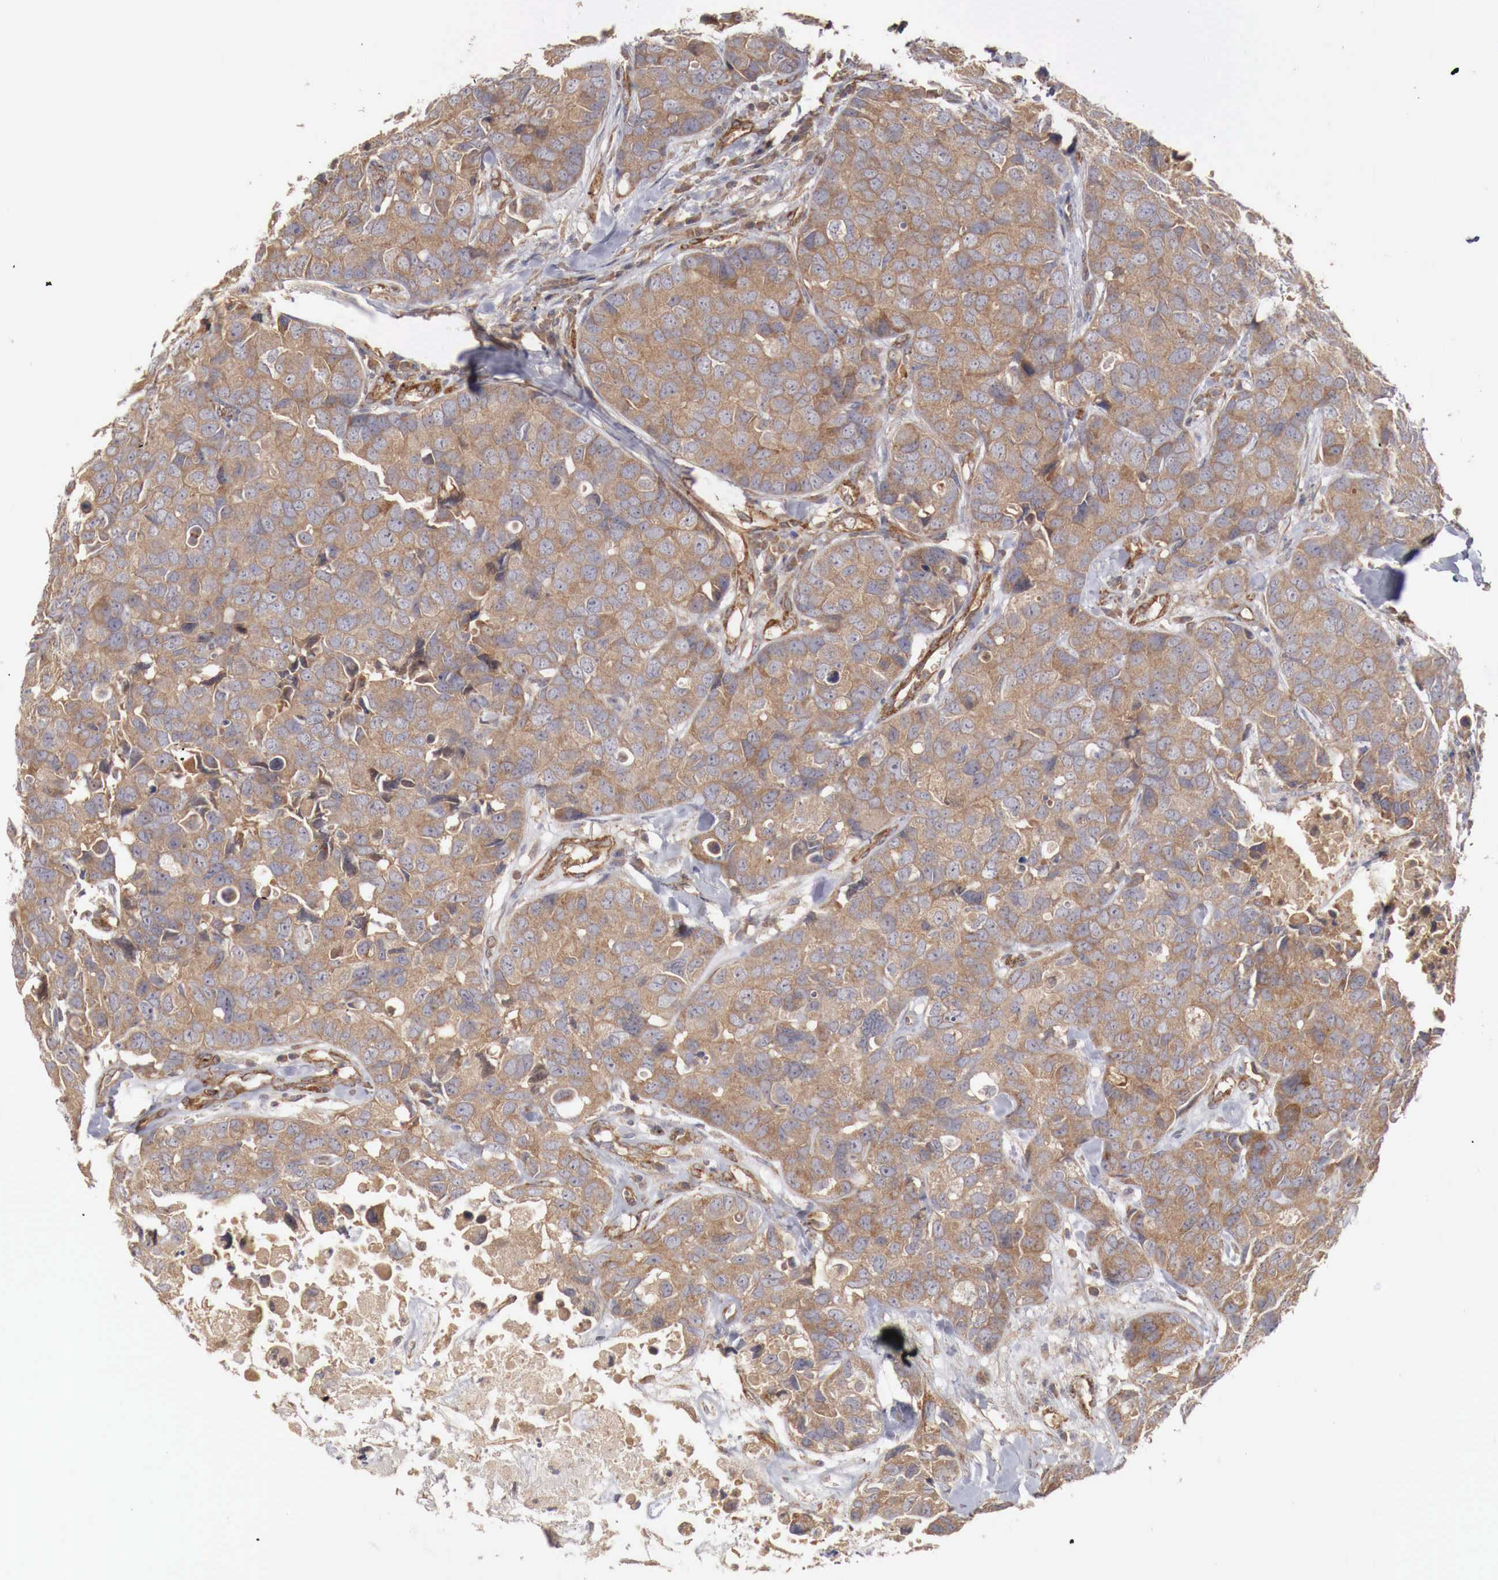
{"staining": {"intensity": "weak", "quantity": ">75%", "location": "cytoplasmic/membranous"}, "tissue": "breast cancer", "cell_type": "Tumor cells", "image_type": "cancer", "snomed": [{"axis": "morphology", "description": "Duct carcinoma"}, {"axis": "topography", "description": "Breast"}], "caption": "Approximately >75% of tumor cells in breast cancer (intraductal carcinoma) demonstrate weak cytoplasmic/membranous protein staining as visualized by brown immunohistochemical staining.", "gene": "ARMCX4", "patient": {"sex": "female", "age": 91}}